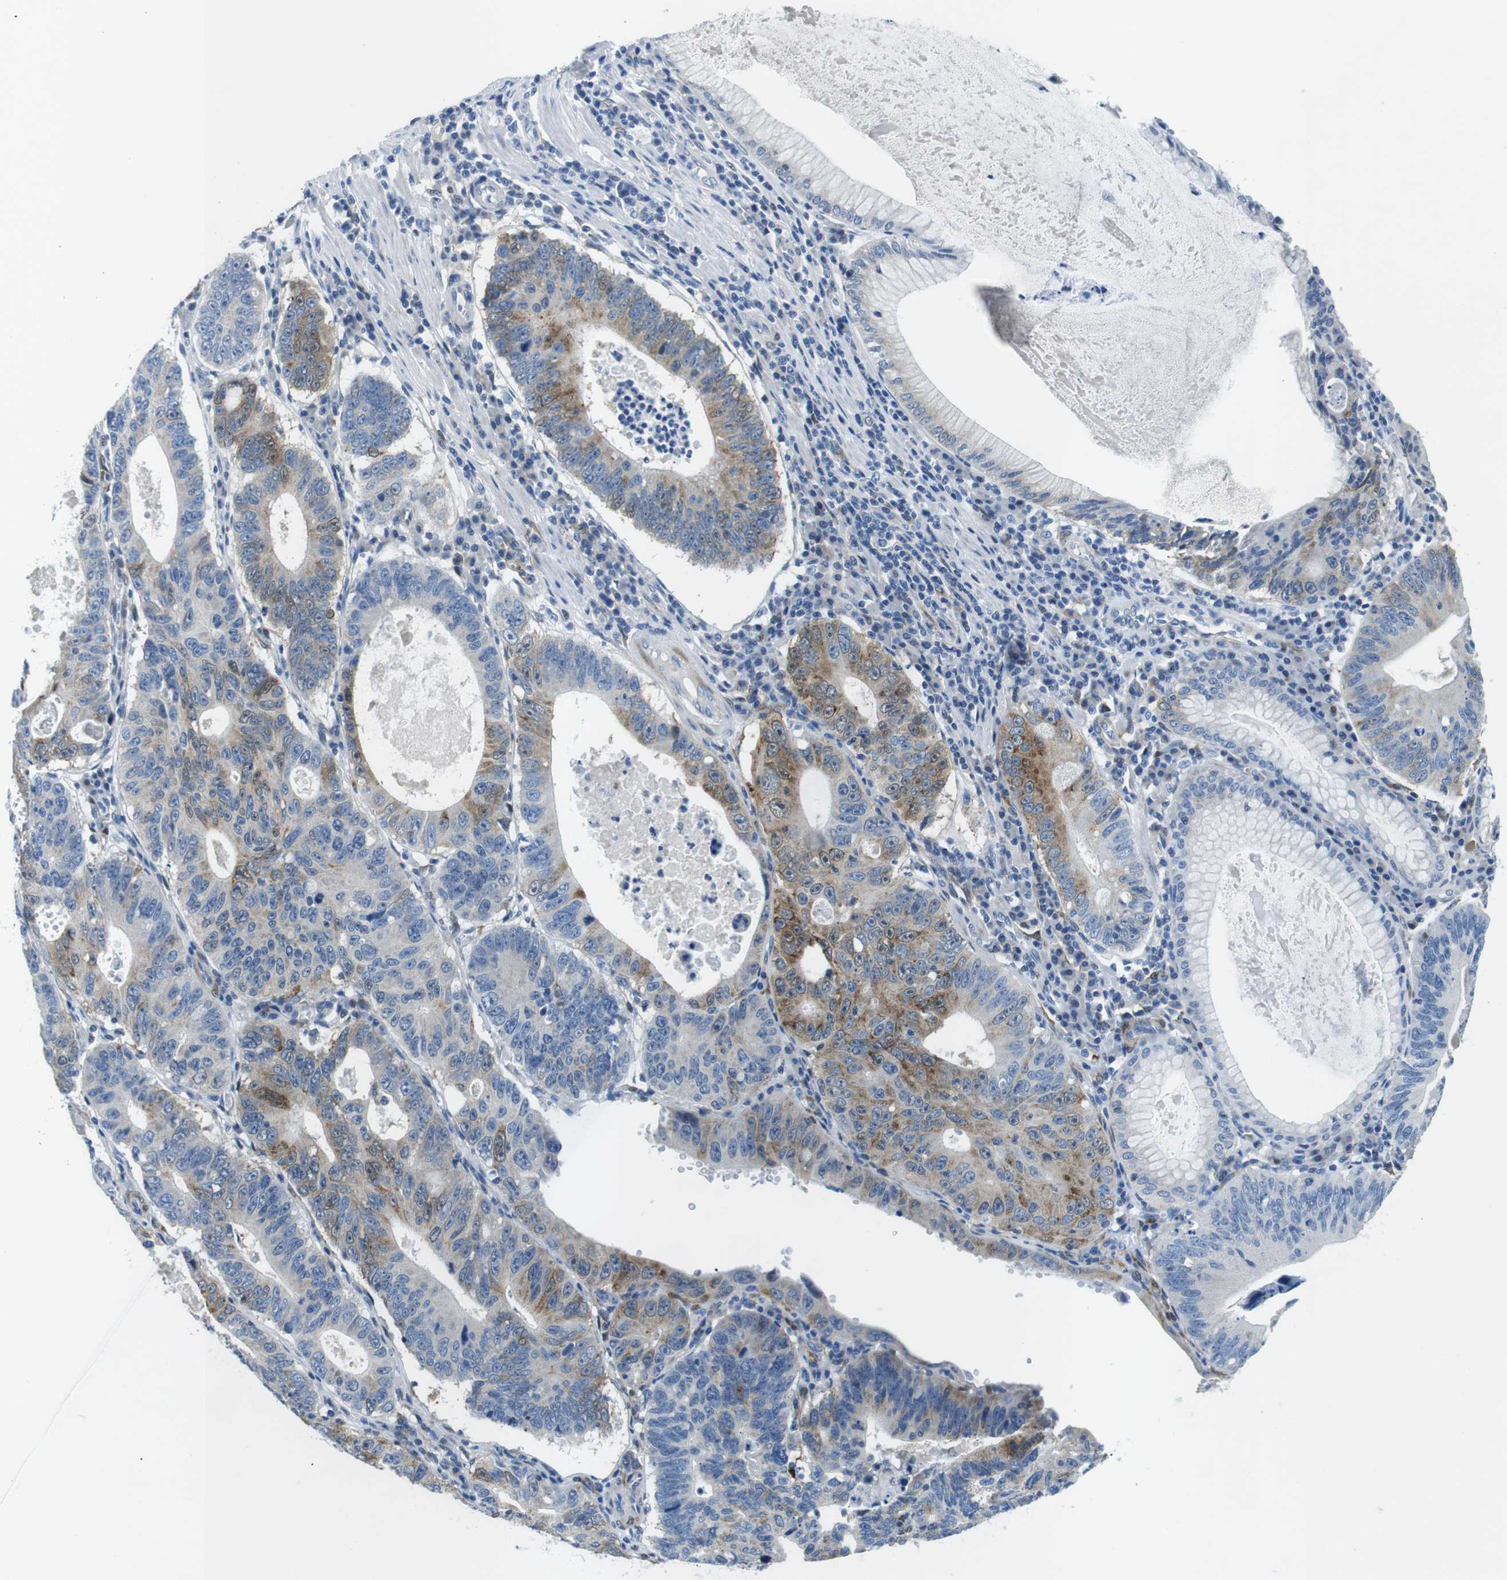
{"staining": {"intensity": "moderate", "quantity": "25%-75%", "location": "cytoplasmic/membranous"}, "tissue": "stomach cancer", "cell_type": "Tumor cells", "image_type": "cancer", "snomed": [{"axis": "morphology", "description": "Adenocarcinoma, NOS"}, {"axis": "topography", "description": "Stomach"}], "caption": "Tumor cells exhibit moderate cytoplasmic/membranous positivity in about 25%-75% of cells in adenocarcinoma (stomach).", "gene": "PHLDA1", "patient": {"sex": "male", "age": 59}}